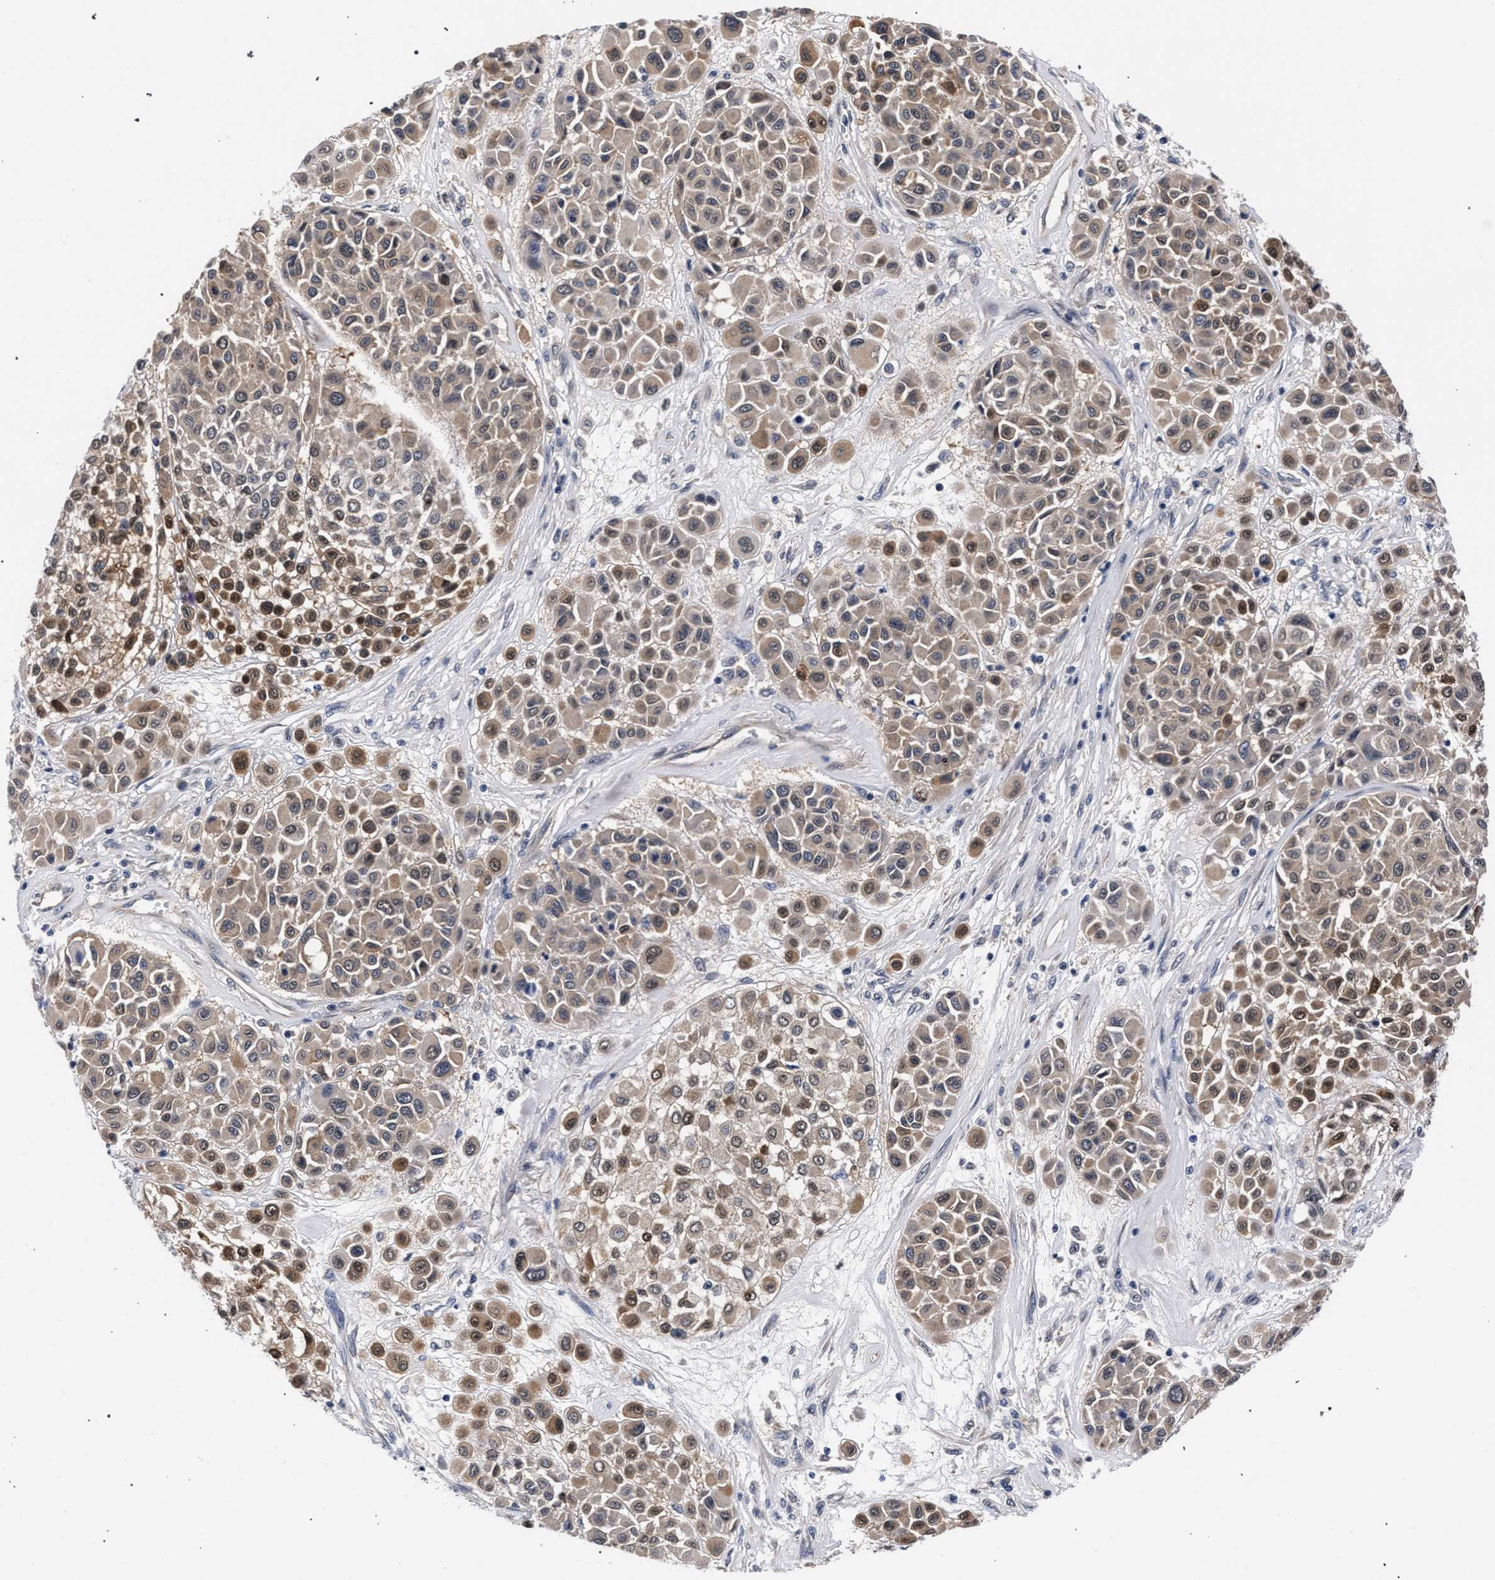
{"staining": {"intensity": "moderate", "quantity": ">75%", "location": "cytoplasmic/membranous,nuclear"}, "tissue": "melanoma", "cell_type": "Tumor cells", "image_type": "cancer", "snomed": [{"axis": "morphology", "description": "Malignant melanoma, Metastatic site"}, {"axis": "topography", "description": "Soft tissue"}], "caption": "A histopathology image showing moderate cytoplasmic/membranous and nuclear positivity in approximately >75% of tumor cells in malignant melanoma (metastatic site), as visualized by brown immunohistochemical staining.", "gene": "RBM33", "patient": {"sex": "male", "age": 41}}